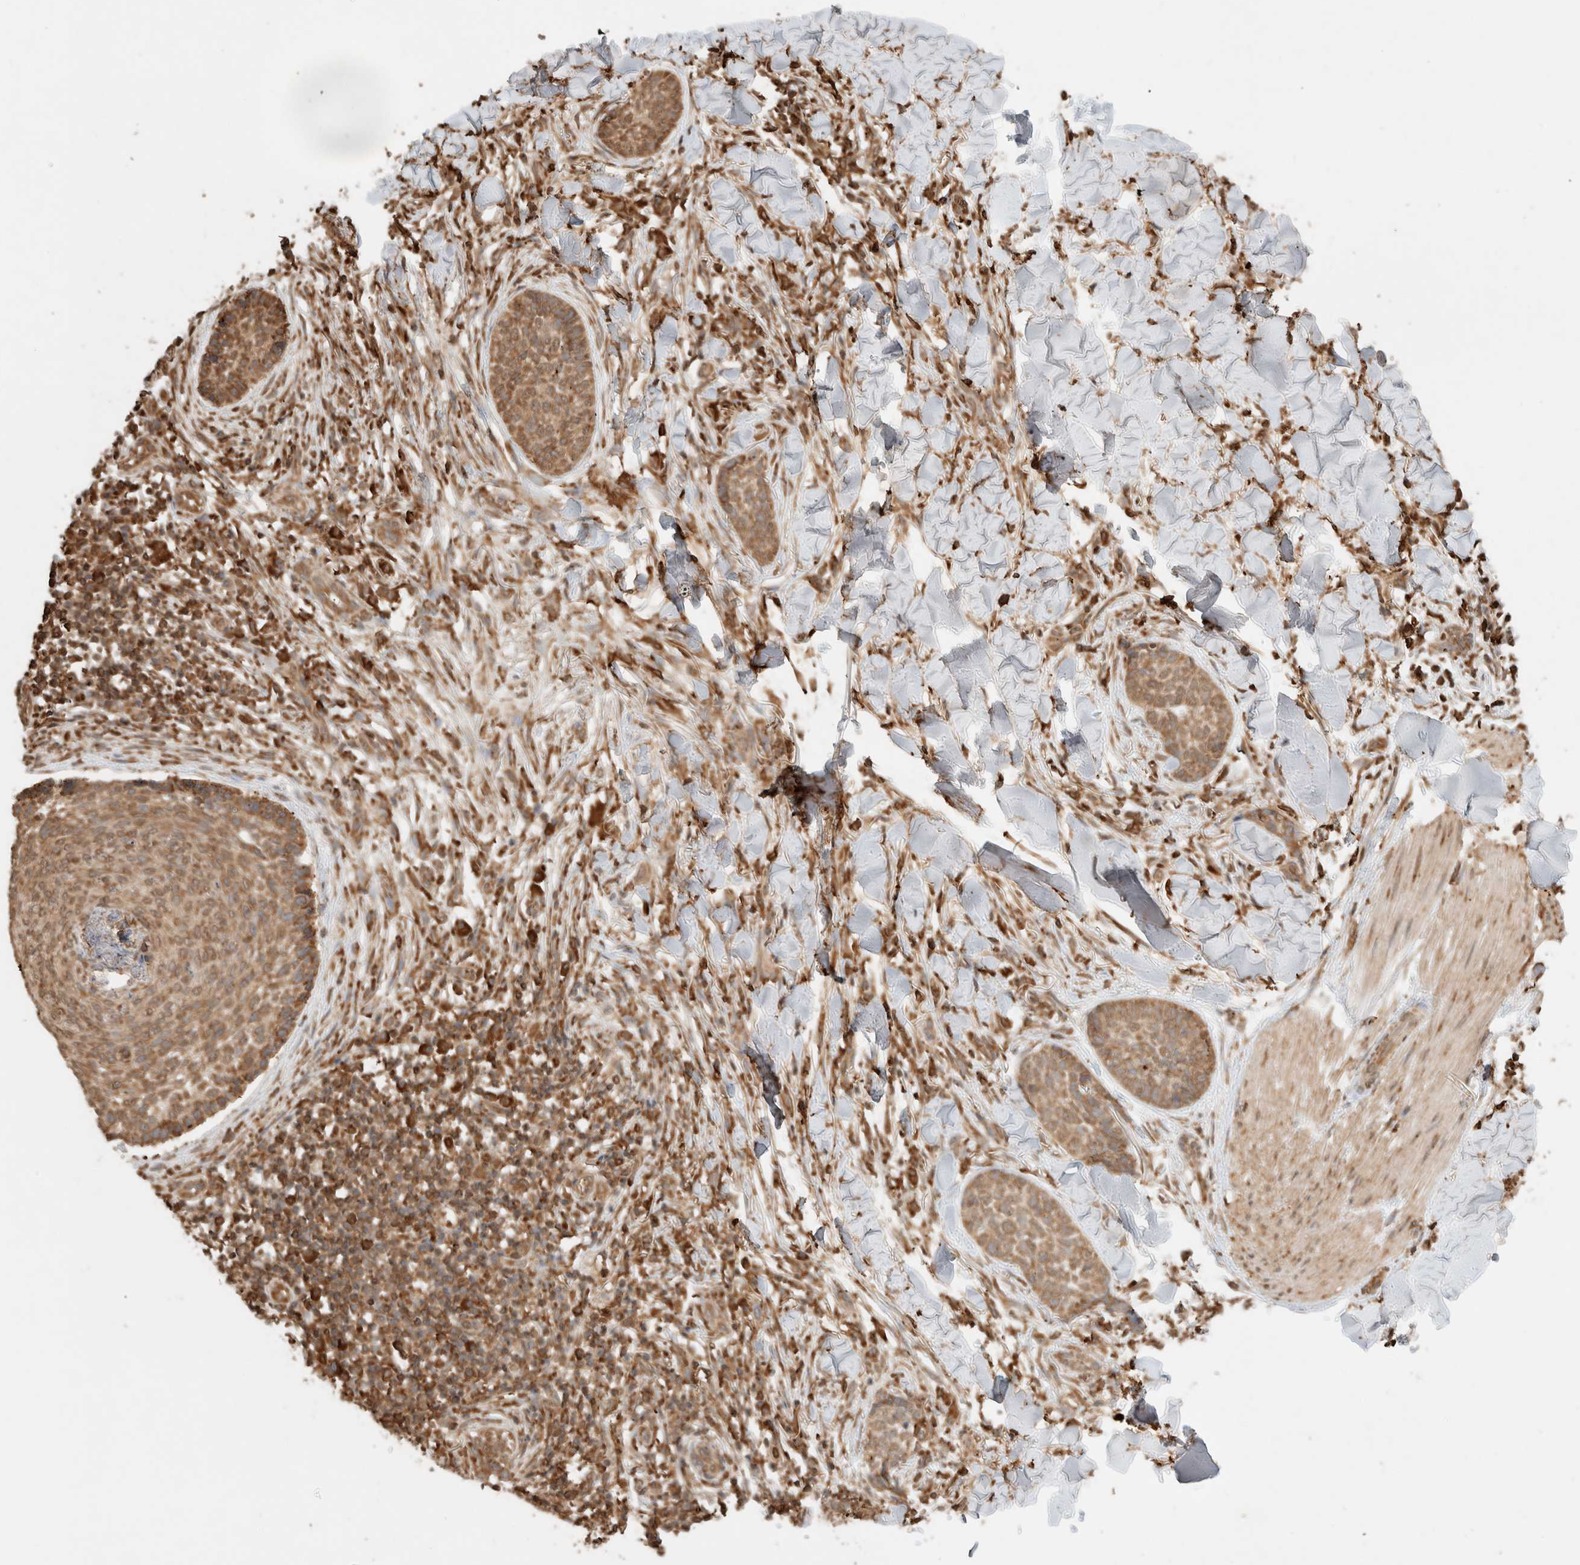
{"staining": {"intensity": "moderate", "quantity": ">75%", "location": "cytoplasmic/membranous"}, "tissue": "skin cancer", "cell_type": "Tumor cells", "image_type": "cancer", "snomed": [{"axis": "morphology", "description": "Normal tissue, NOS"}, {"axis": "morphology", "description": "Basal cell carcinoma"}, {"axis": "topography", "description": "Skin"}], "caption": "An immunohistochemistry (IHC) micrograph of neoplastic tissue is shown. Protein staining in brown labels moderate cytoplasmic/membranous positivity in basal cell carcinoma (skin) within tumor cells.", "gene": "ERAP1", "patient": {"sex": "male", "age": 67}}